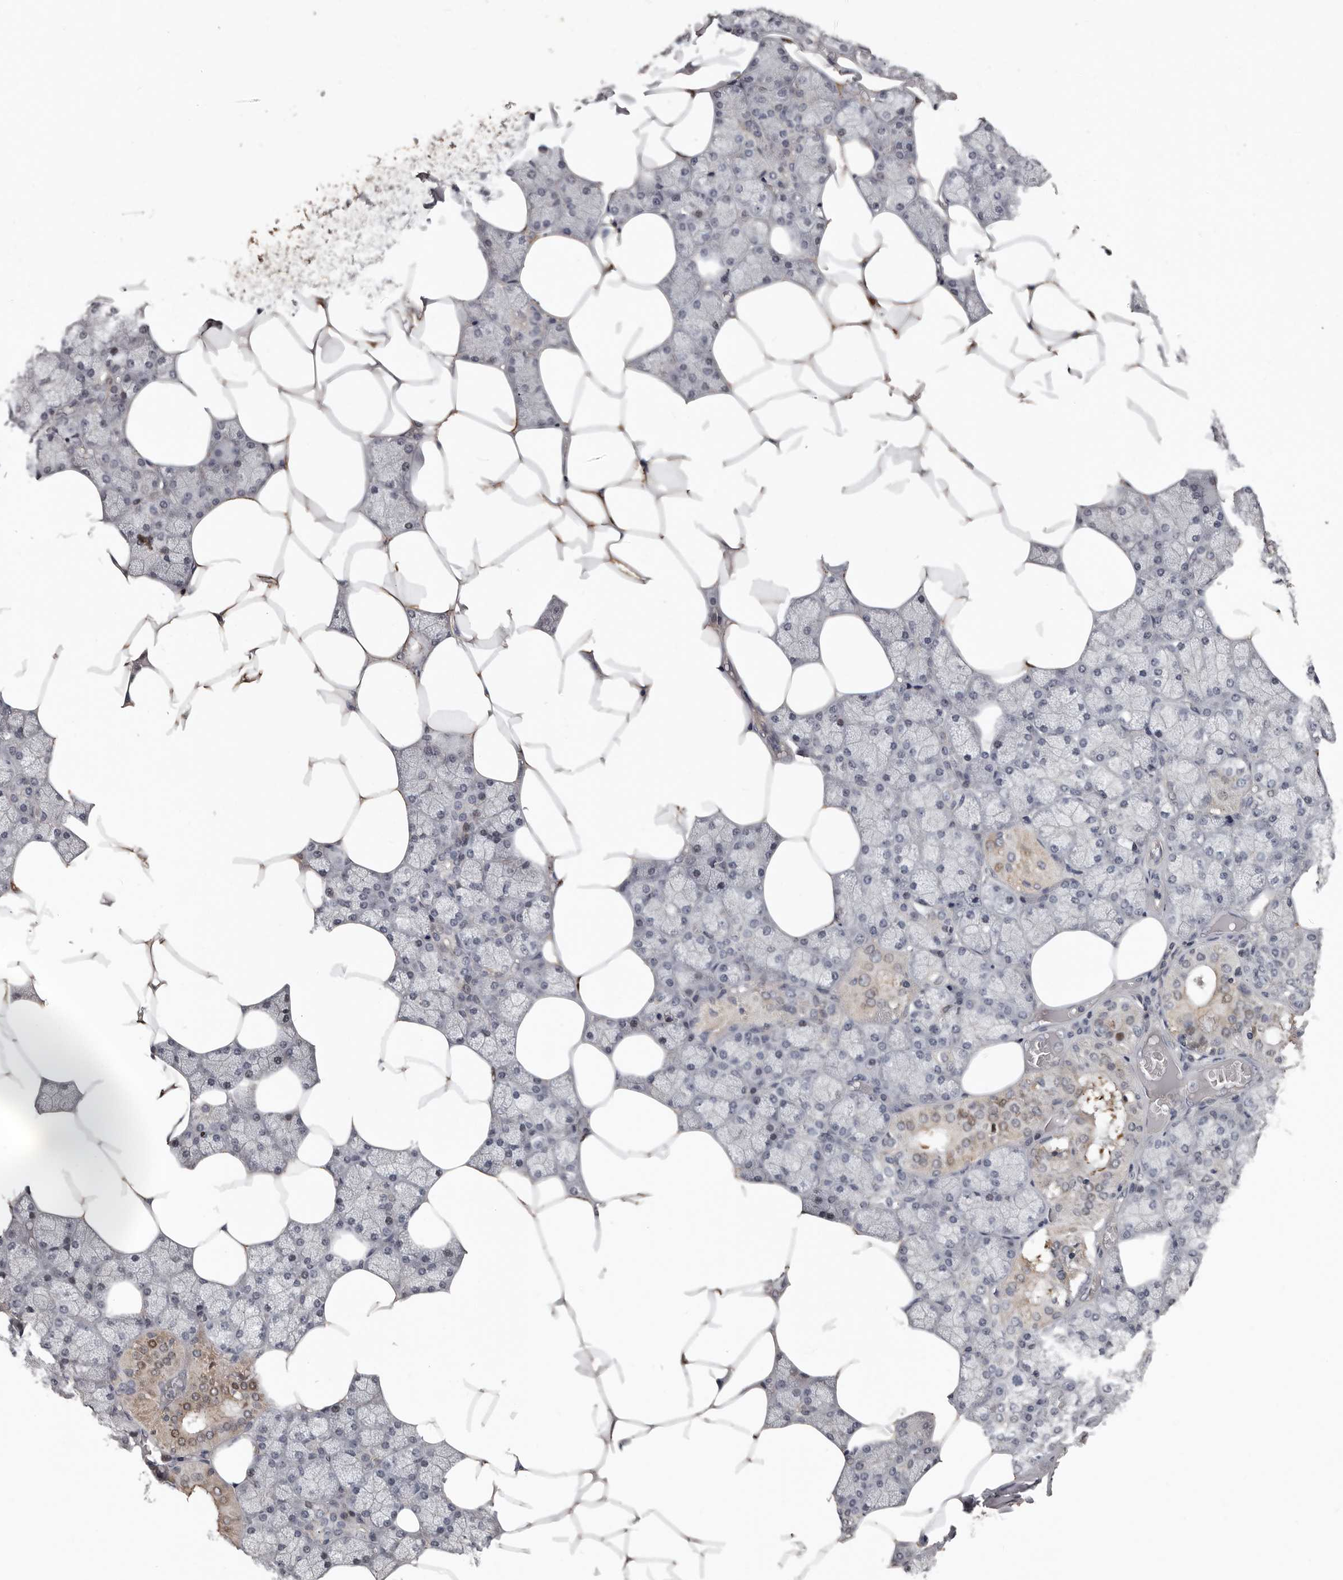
{"staining": {"intensity": "moderate", "quantity": "<25%", "location": "cytoplasmic/membranous,nuclear"}, "tissue": "salivary gland", "cell_type": "Glandular cells", "image_type": "normal", "snomed": [{"axis": "morphology", "description": "Normal tissue, NOS"}, {"axis": "topography", "description": "Salivary gland"}], "caption": "Immunohistochemical staining of unremarkable human salivary gland reveals <25% levels of moderate cytoplasmic/membranous,nuclear protein expression in approximately <25% of glandular cells.", "gene": "RNF217", "patient": {"sex": "male", "age": 62}}